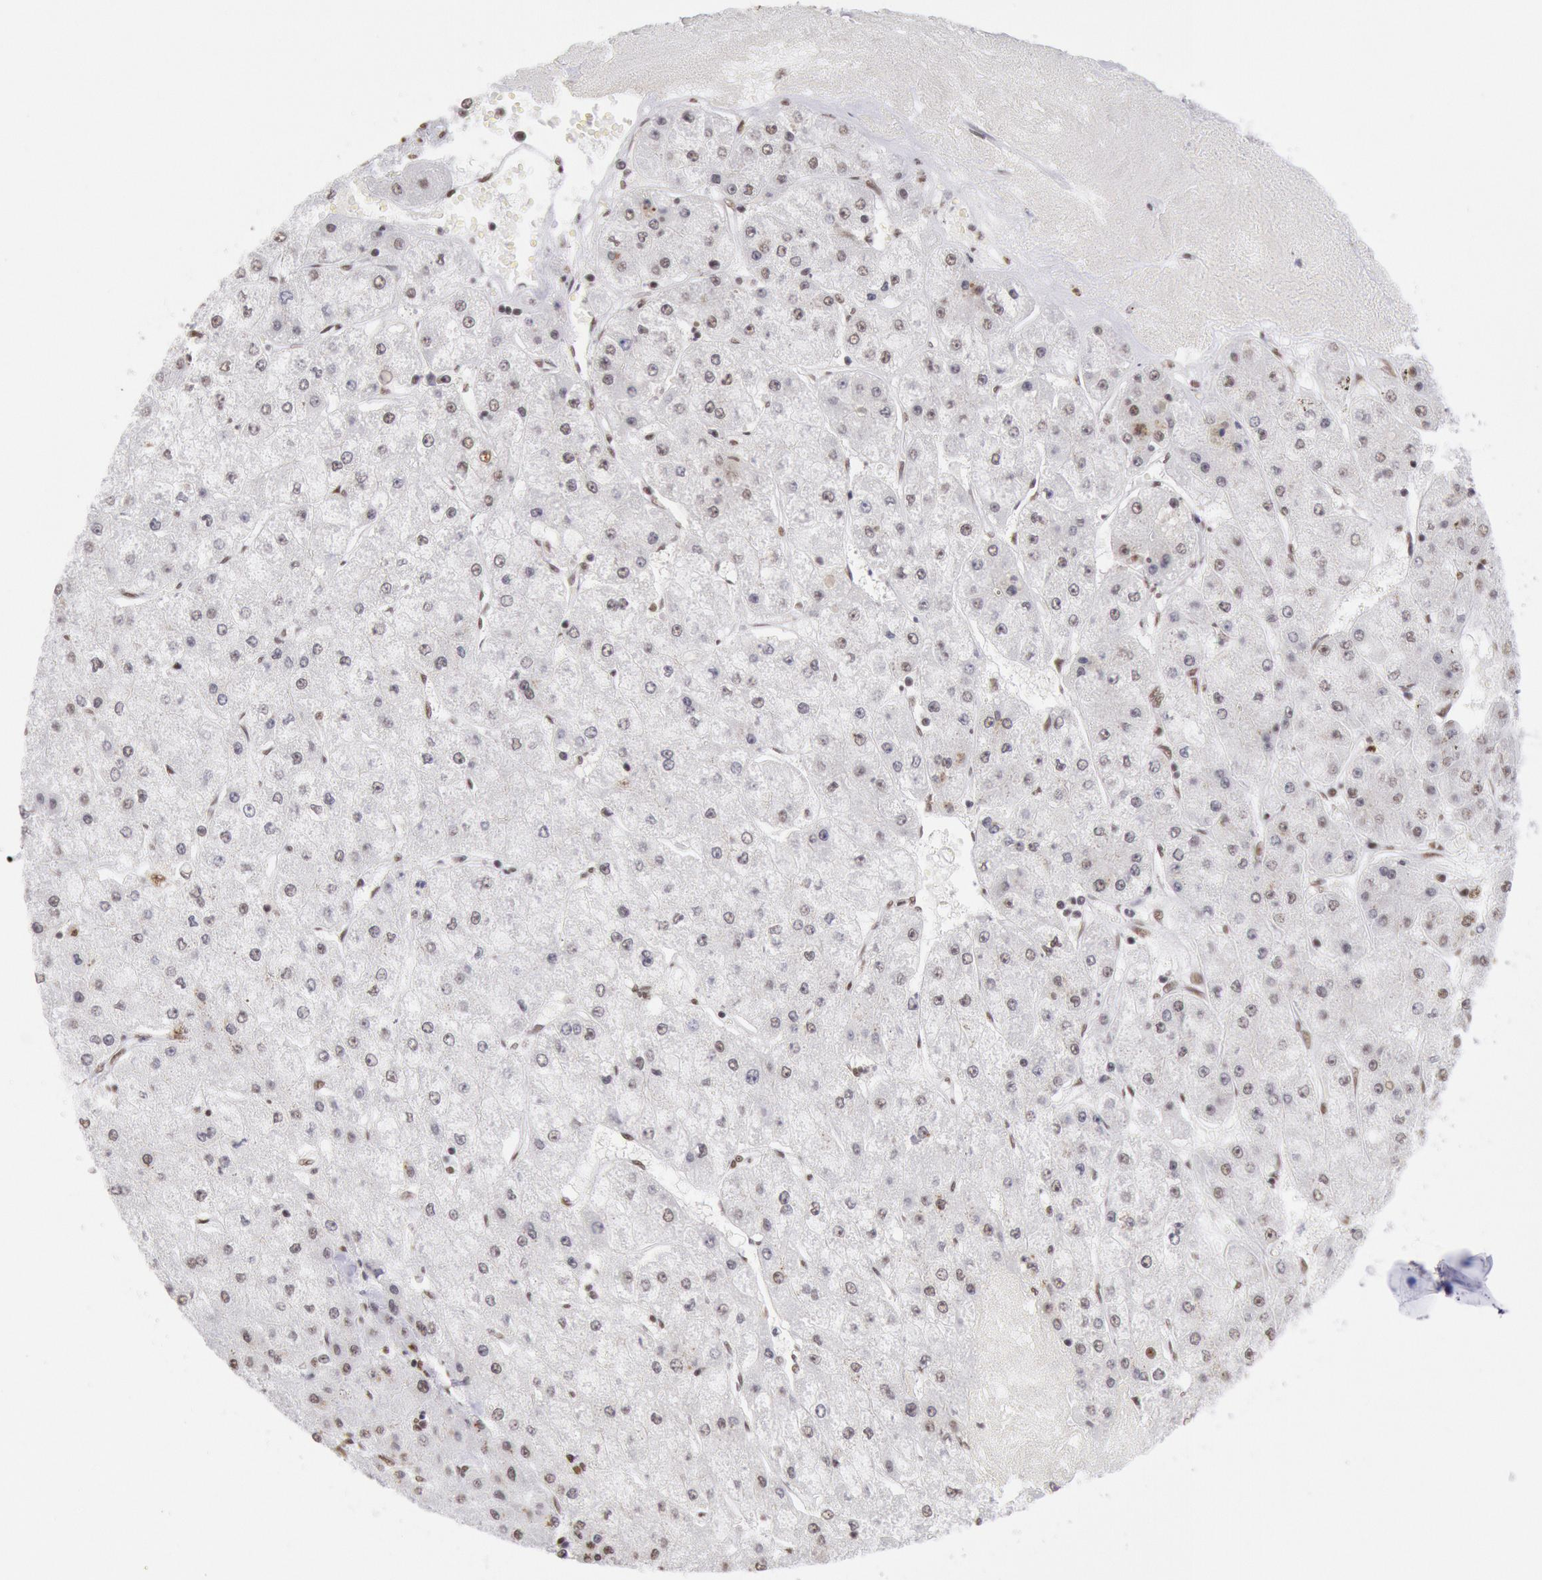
{"staining": {"intensity": "weak", "quantity": ">75%", "location": "nuclear"}, "tissue": "liver cancer", "cell_type": "Tumor cells", "image_type": "cancer", "snomed": [{"axis": "morphology", "description": "Carcinoma, Hepatocellular, NOS"}, {"axis": "topography", "description": "Liver"}], "caption": "A low amount of weak nuclear positivity is identified in about >75% of tumor cells in liver cancer (hepatocellular carcinoma) tissue.", "gene": "SNRPD3", "patient": {"sex": "female", "age": 52}}